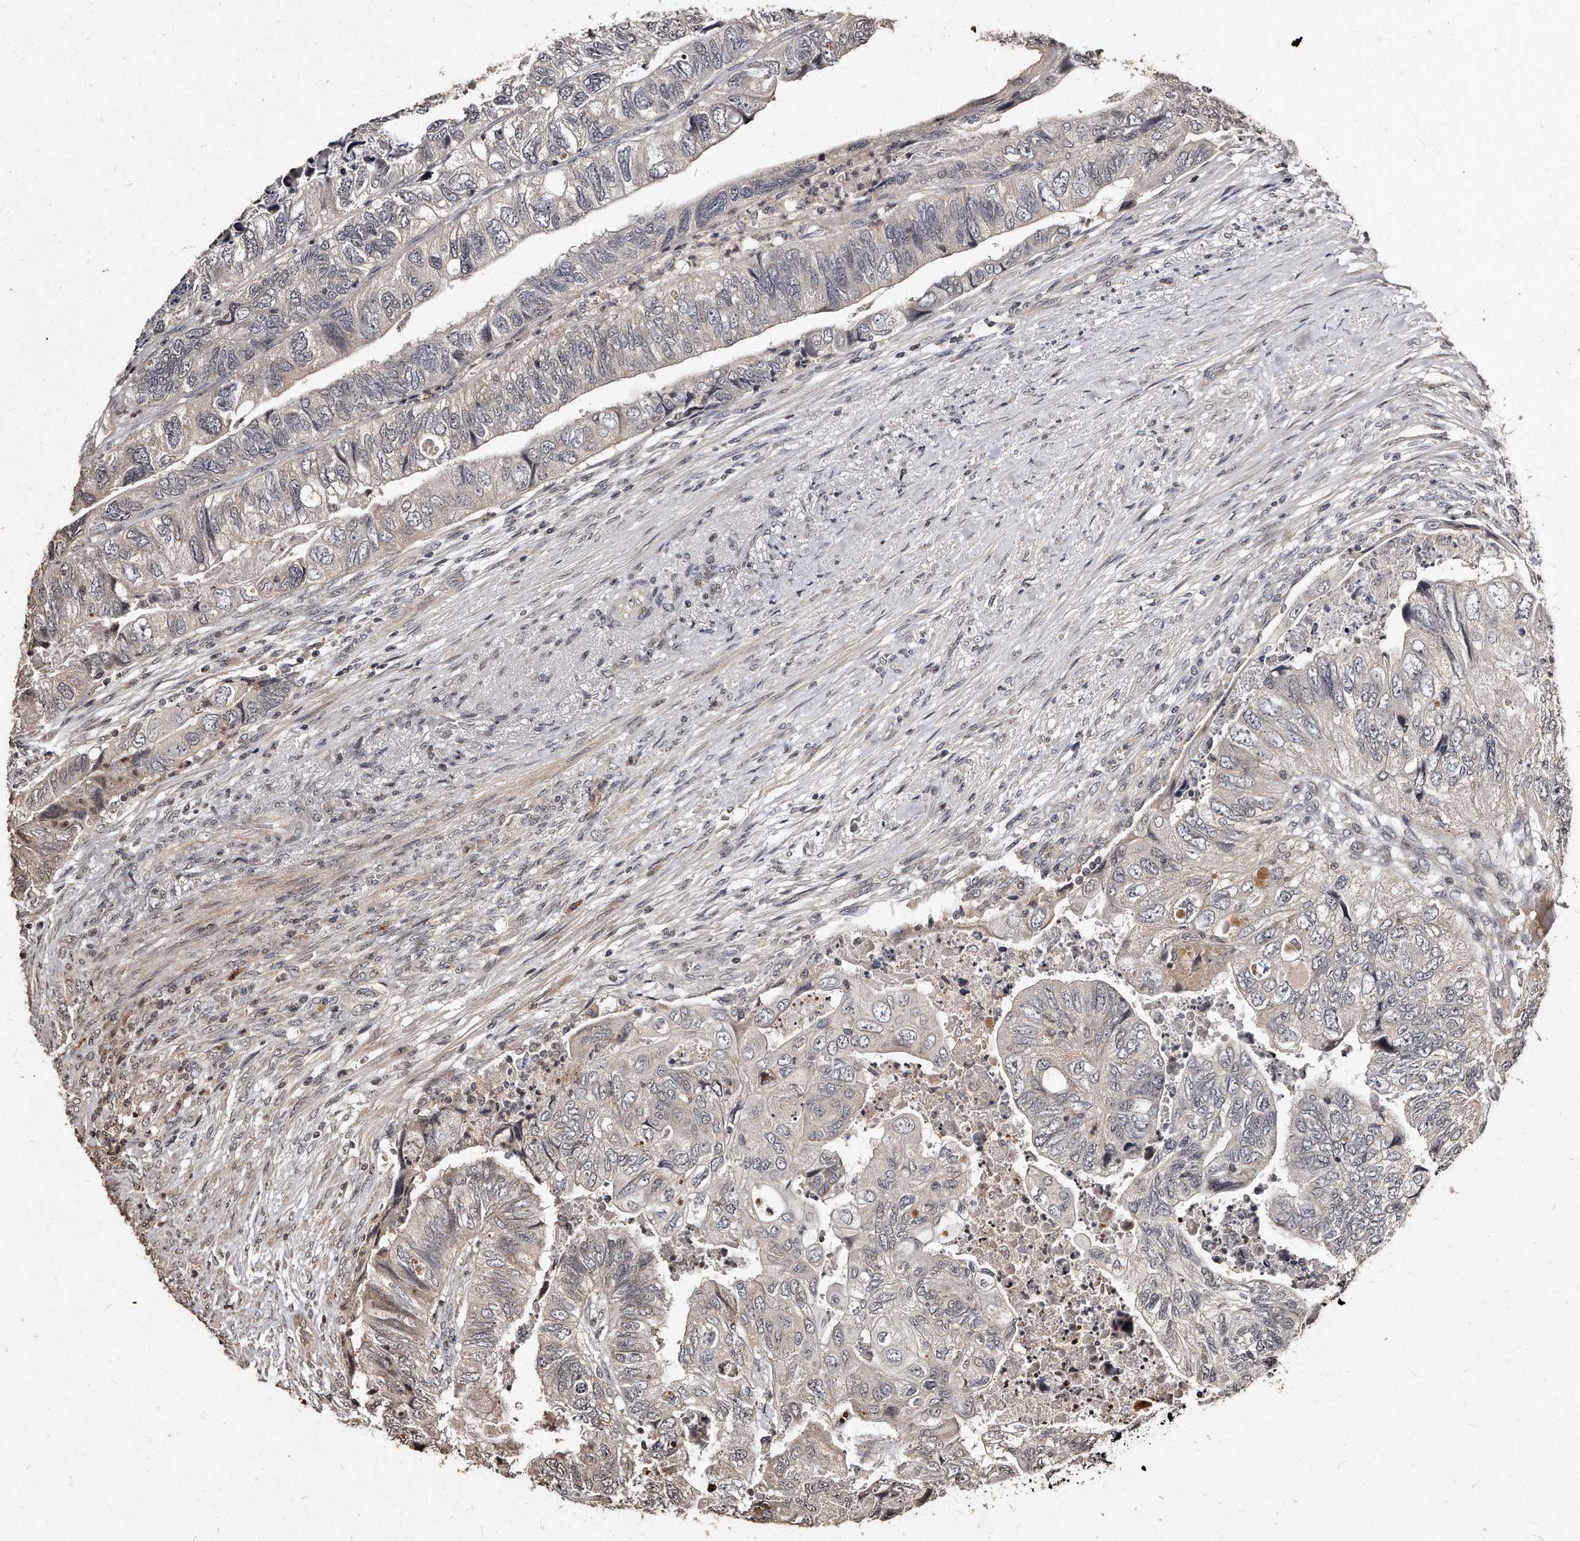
{"staining": {"intensity": "negative", "quantity": "none", "location": "none"}, "tissue": "colorectal cancer", "cell_type": "Tumor cells", "image_type": "cancer", "snomed": [{"axis": "morphology", "description": "Adenocarcinoma, NOS"}, {"axis": "topography", "description": "Rectum"}], "caption": "Tumor cells are negative for brown protein staining in colorectal adenocarcinoma.", "gene": "TSHR", "patient": {"sex": "male", "age": 63}}